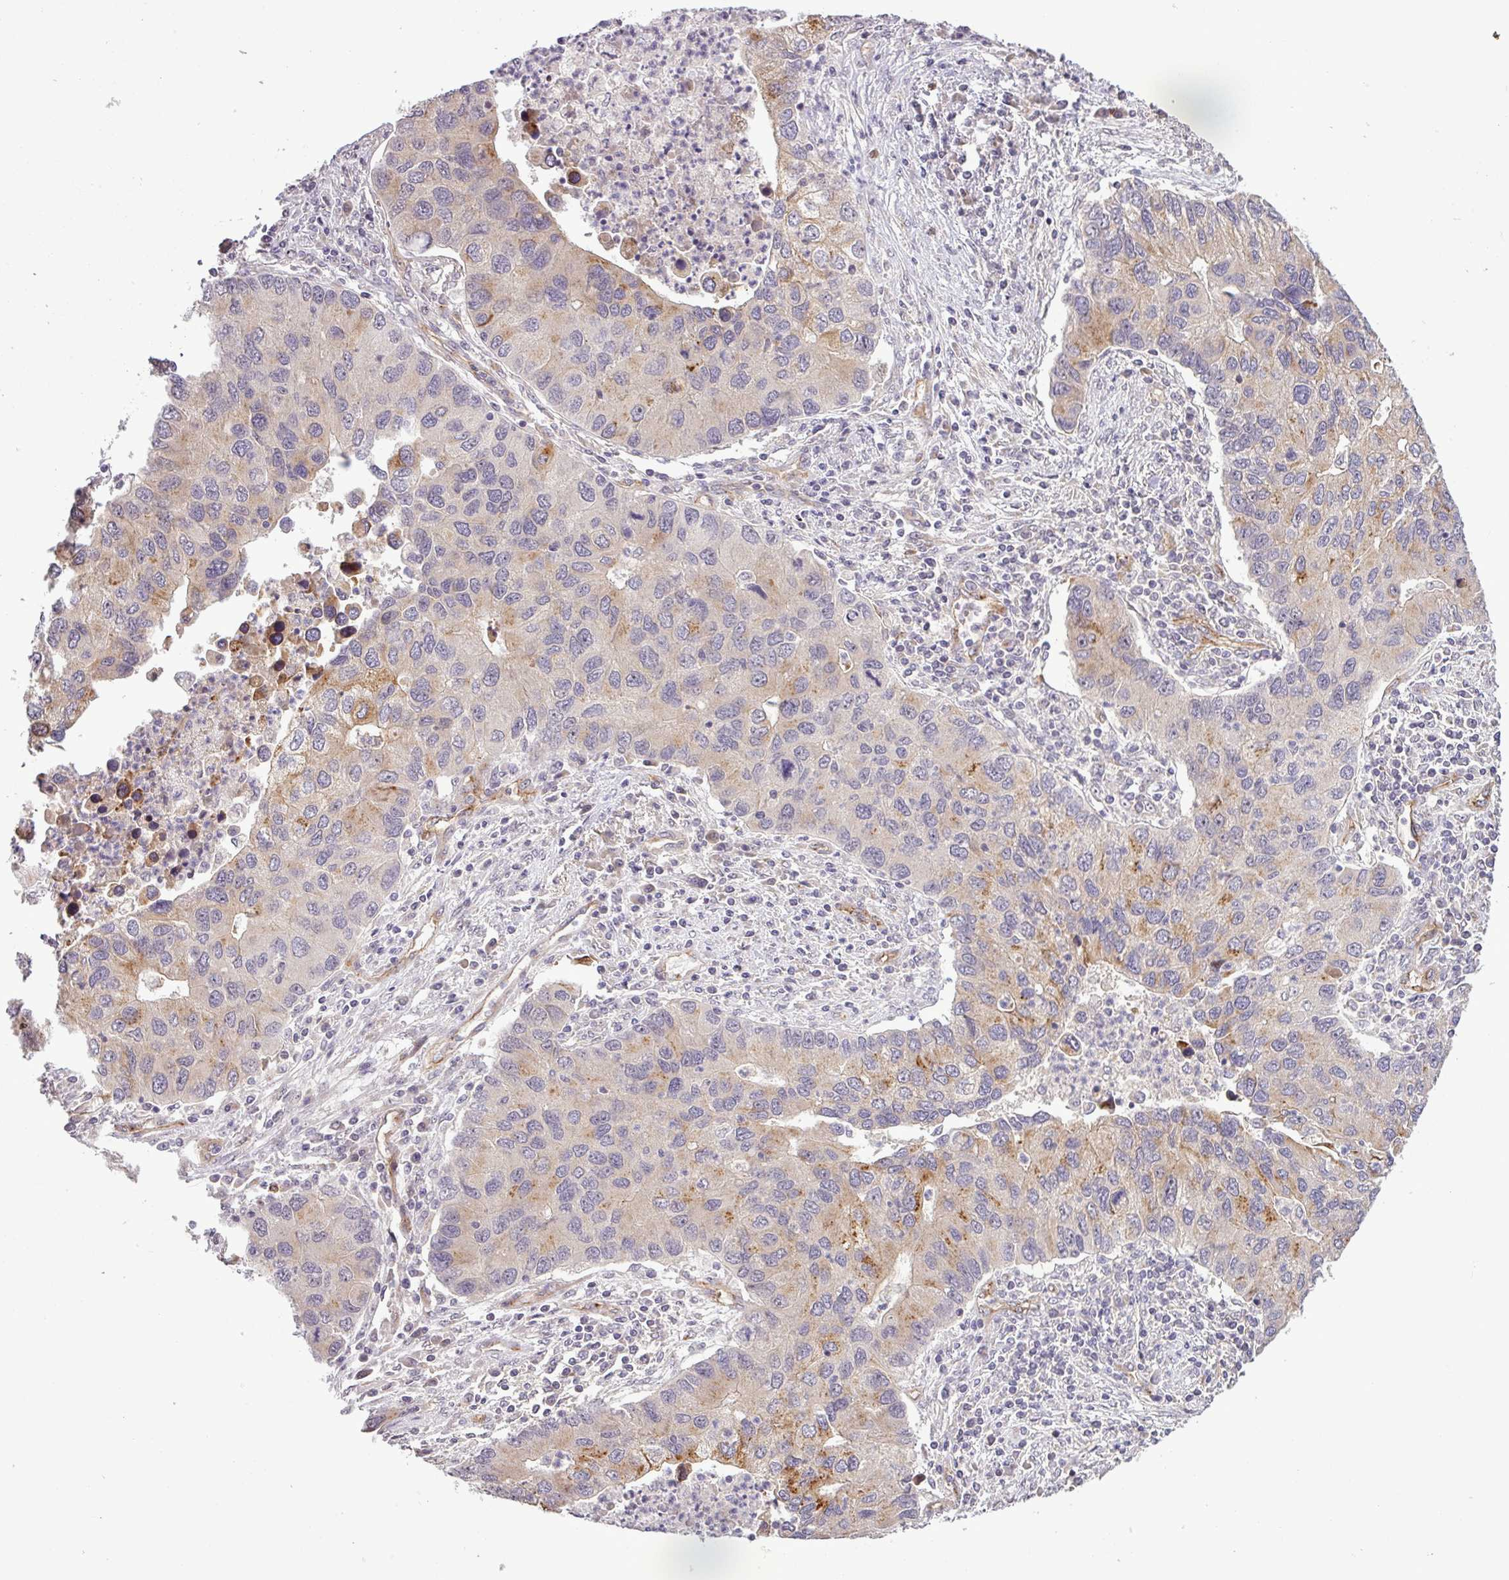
{"staining": {"intensity": "strong", "quantity": "<25%", "location": "cytoplasmic/membranous"}, "tissue": "lung cancer", "cell_type": "Tumor cells", "image_type": "cancer", "snomed": [{"axis": "morphology", "description": "Aneuploidy"}, {"axis": "morphology", "description": "Adenocarcinoma, NOS"}, {"axis": "topography", "description": "Lymph node"}, {"axis": "topography", "description": "Lung"}], "caption": "High-power microscopy captured an immunohistochemistry (IHC) image of lung adenocarcinoma, revealing strong cytoplasmic/membranous positivity in about <25% of tumor cells.", "gene": "PCDH1", "patient": {"sex": "female", "age": 74}}